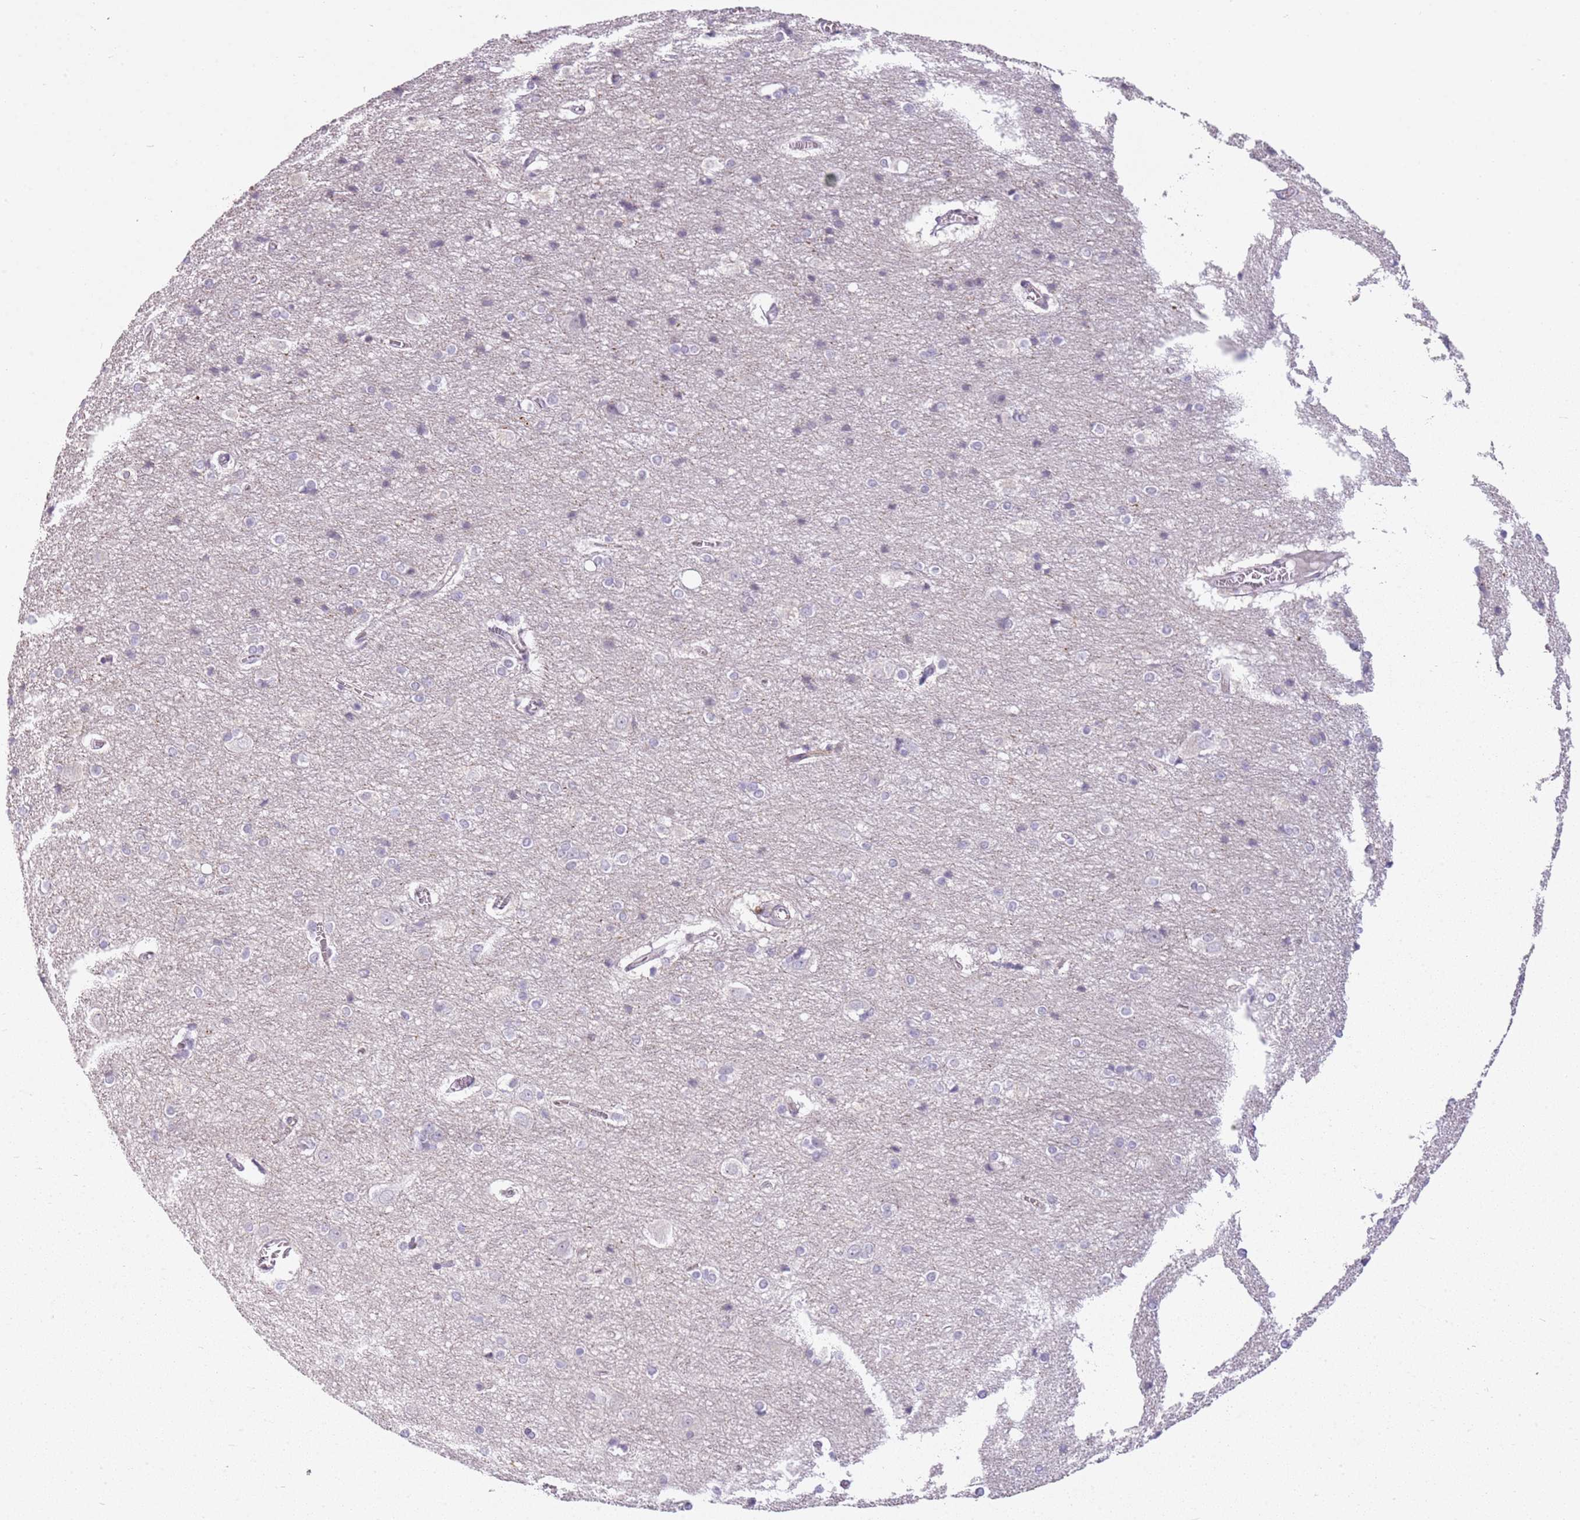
{"staining": {"intensity": "weak", "quantity": "<25%", "location": "cytoplasmic/membranous"}, "tissue": "cerebral cortex", "cell_type": "Endothelial cells", "image_type": "normal", "snomed": [{"axis": "morphology", "description": "Normal tissue, NOS"}, {"axis": "topography", "description": "Cerebral cortex"}], "caption": "Immunohistochemistry (IHC) micrograph of benign cerebral cortex stained for a protein (brown), which exhibits no positivity in endothelial cells. (Stains: DAB immunohistochemistry (IHC) with hematoxylin counter stain, Microscopy: brightfield microscopy at high magnification).", "gene": "DEFB116", "patient": {"sex": "male", "age": 54}}